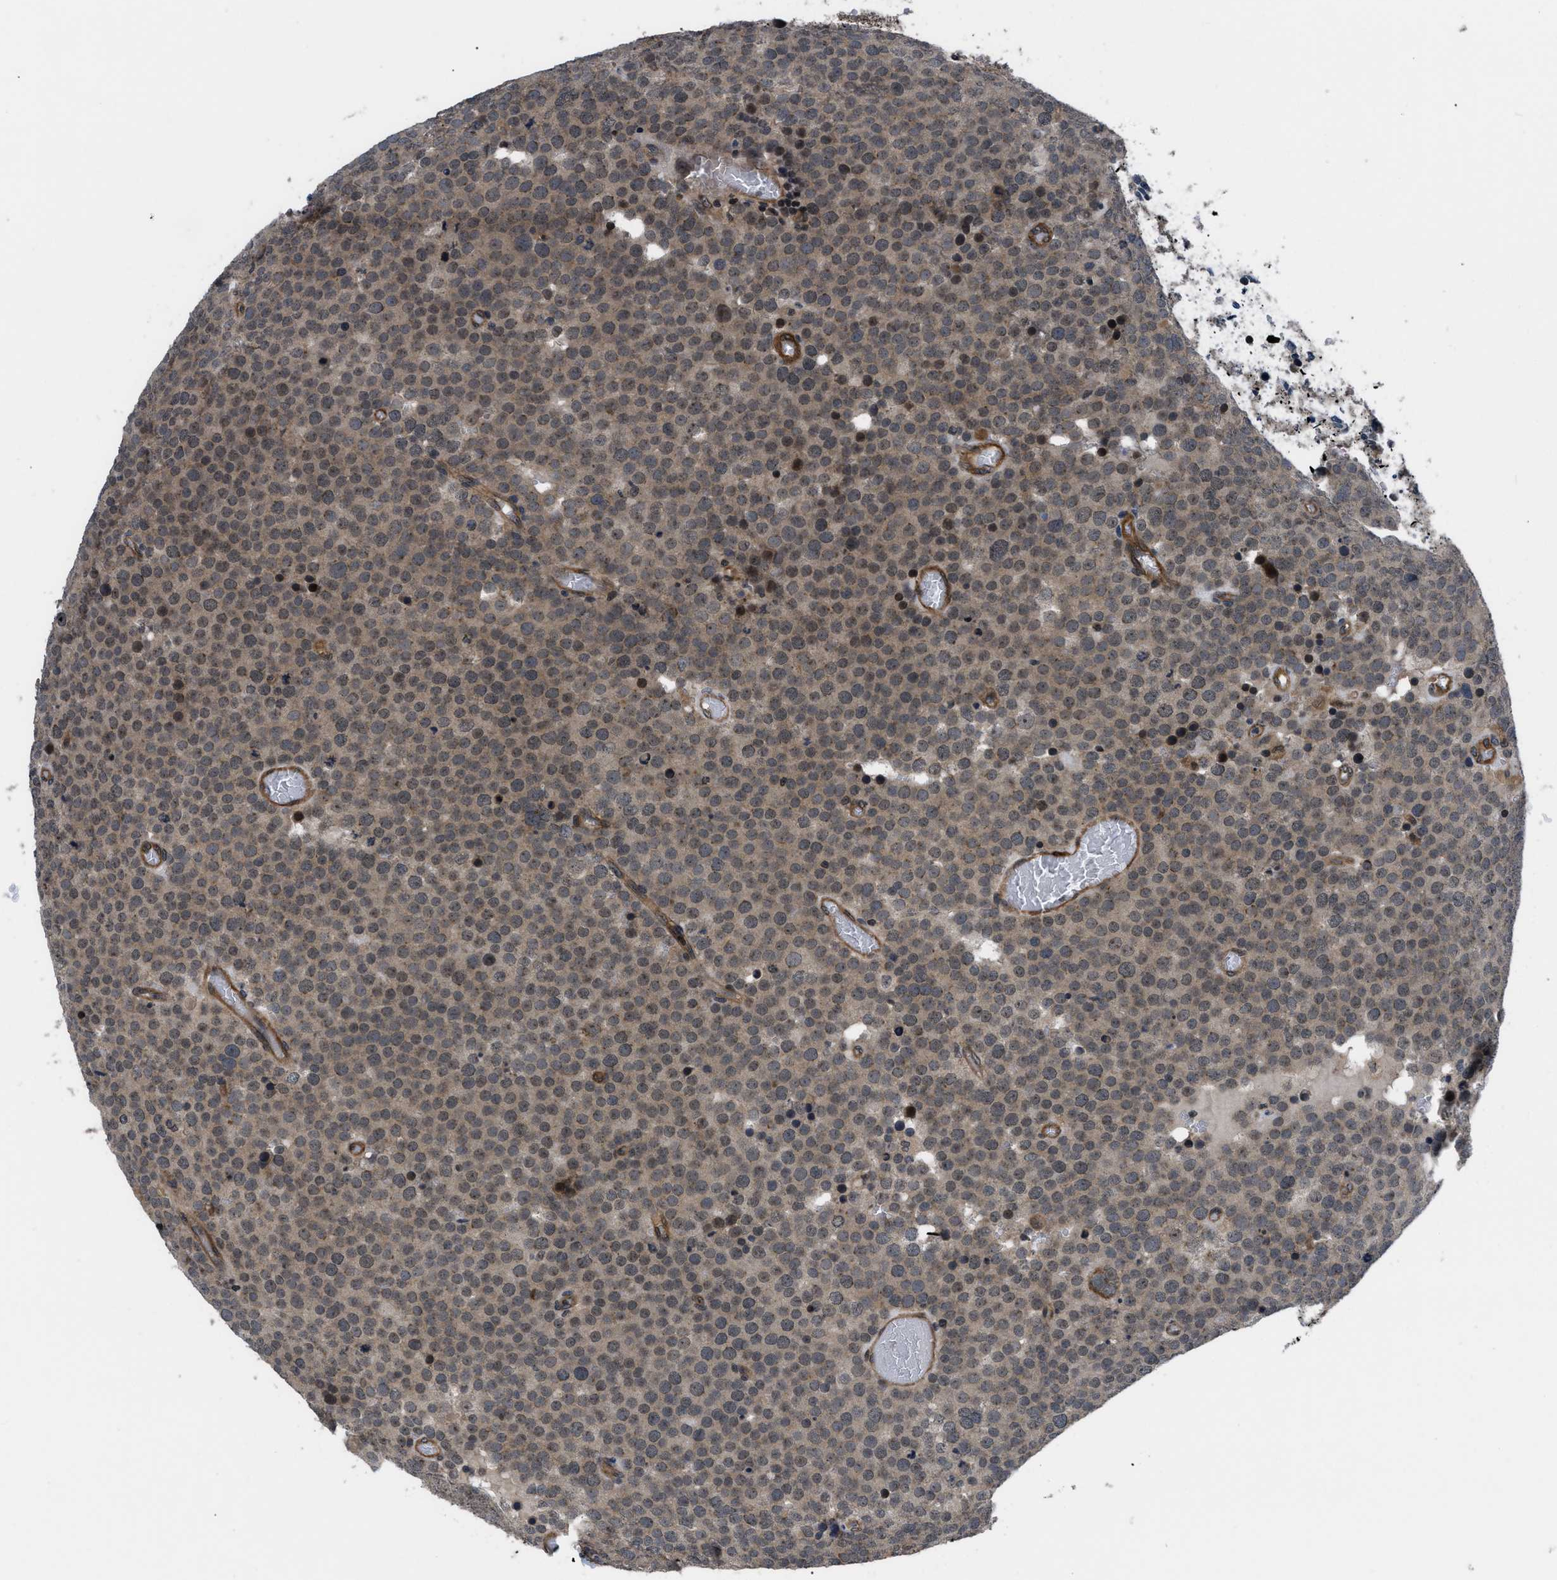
{"staining": {"intensity": "weak", "quantity": ">75%", "location": "cytoplasmic/membranous"}, "tissue": "testis cancer", "cell_type": "Tumor cells", "image_type": "cancer", "snomed": [{"axis": "morphology", "description": "Normal tissue, NOS"}, {"axis": "morphology", "description": "Seminoma, NOS"}, {"axis": "topography", "description": "Testis"}], "caption": "Testis seminoma tissue displays weak cytoplasmic/membranous expression in approximately >75% of tumor cells", "gene": "DNAJC14", "patient": {"sex": "male", "age": 71}}